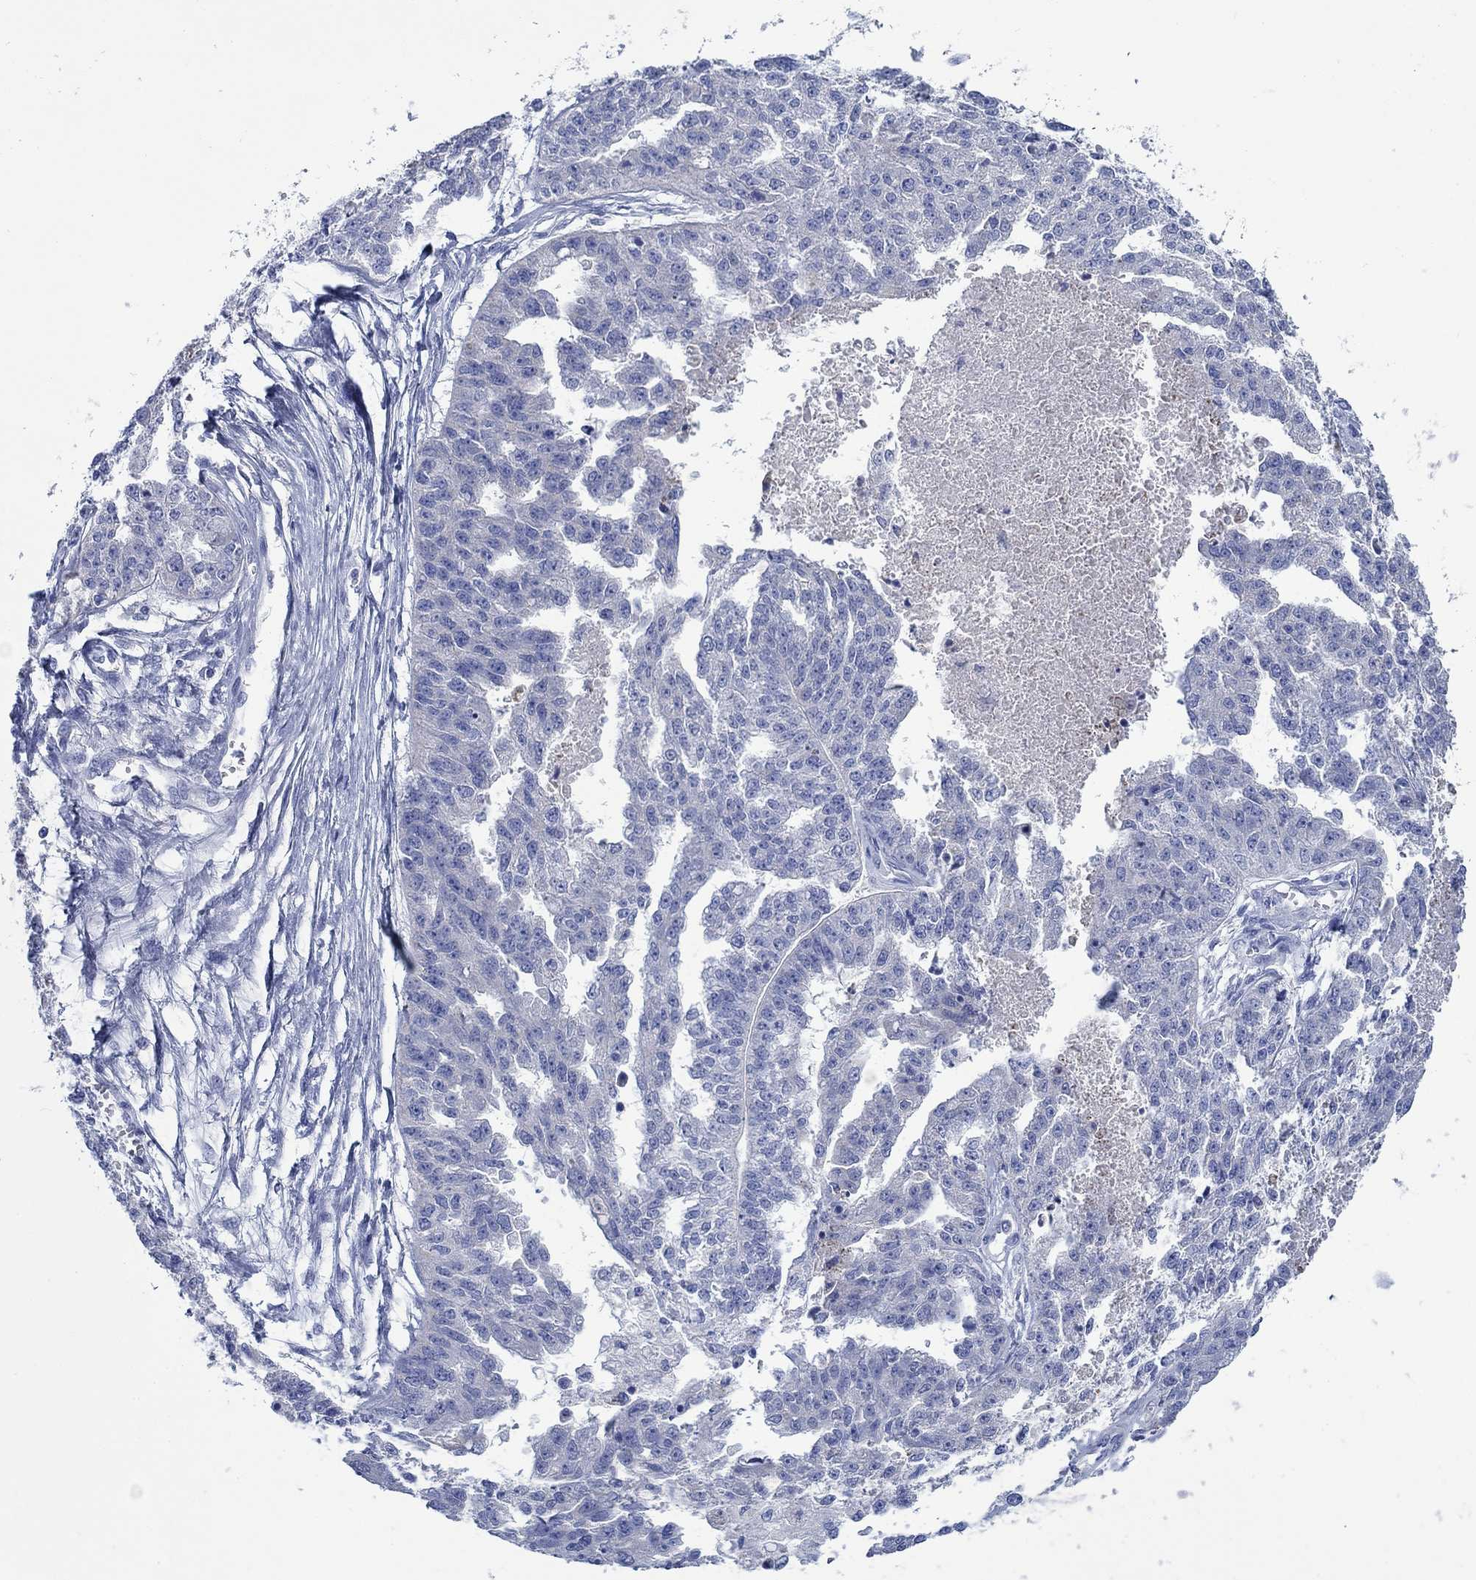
{"staining": {"intensity": "negative", "quantity": "none", "location": "none"}, "tissue": "ovarian cancer", "cell_type": "Tumor cells", "image_type": "cancer", "snomed": [{"axis": "morphology", "description": "Cystadenocarcinoma, serous, NOS"}, {"axis": "topography", "description": "Ovary"}], "caption": "An IHC photomicrograph of ovarian cancer is shown. There is no staining in tumor cells of ovarian cancer.", "gene": "TRIM16", "patient": {"sex": "female", "age": 58}}